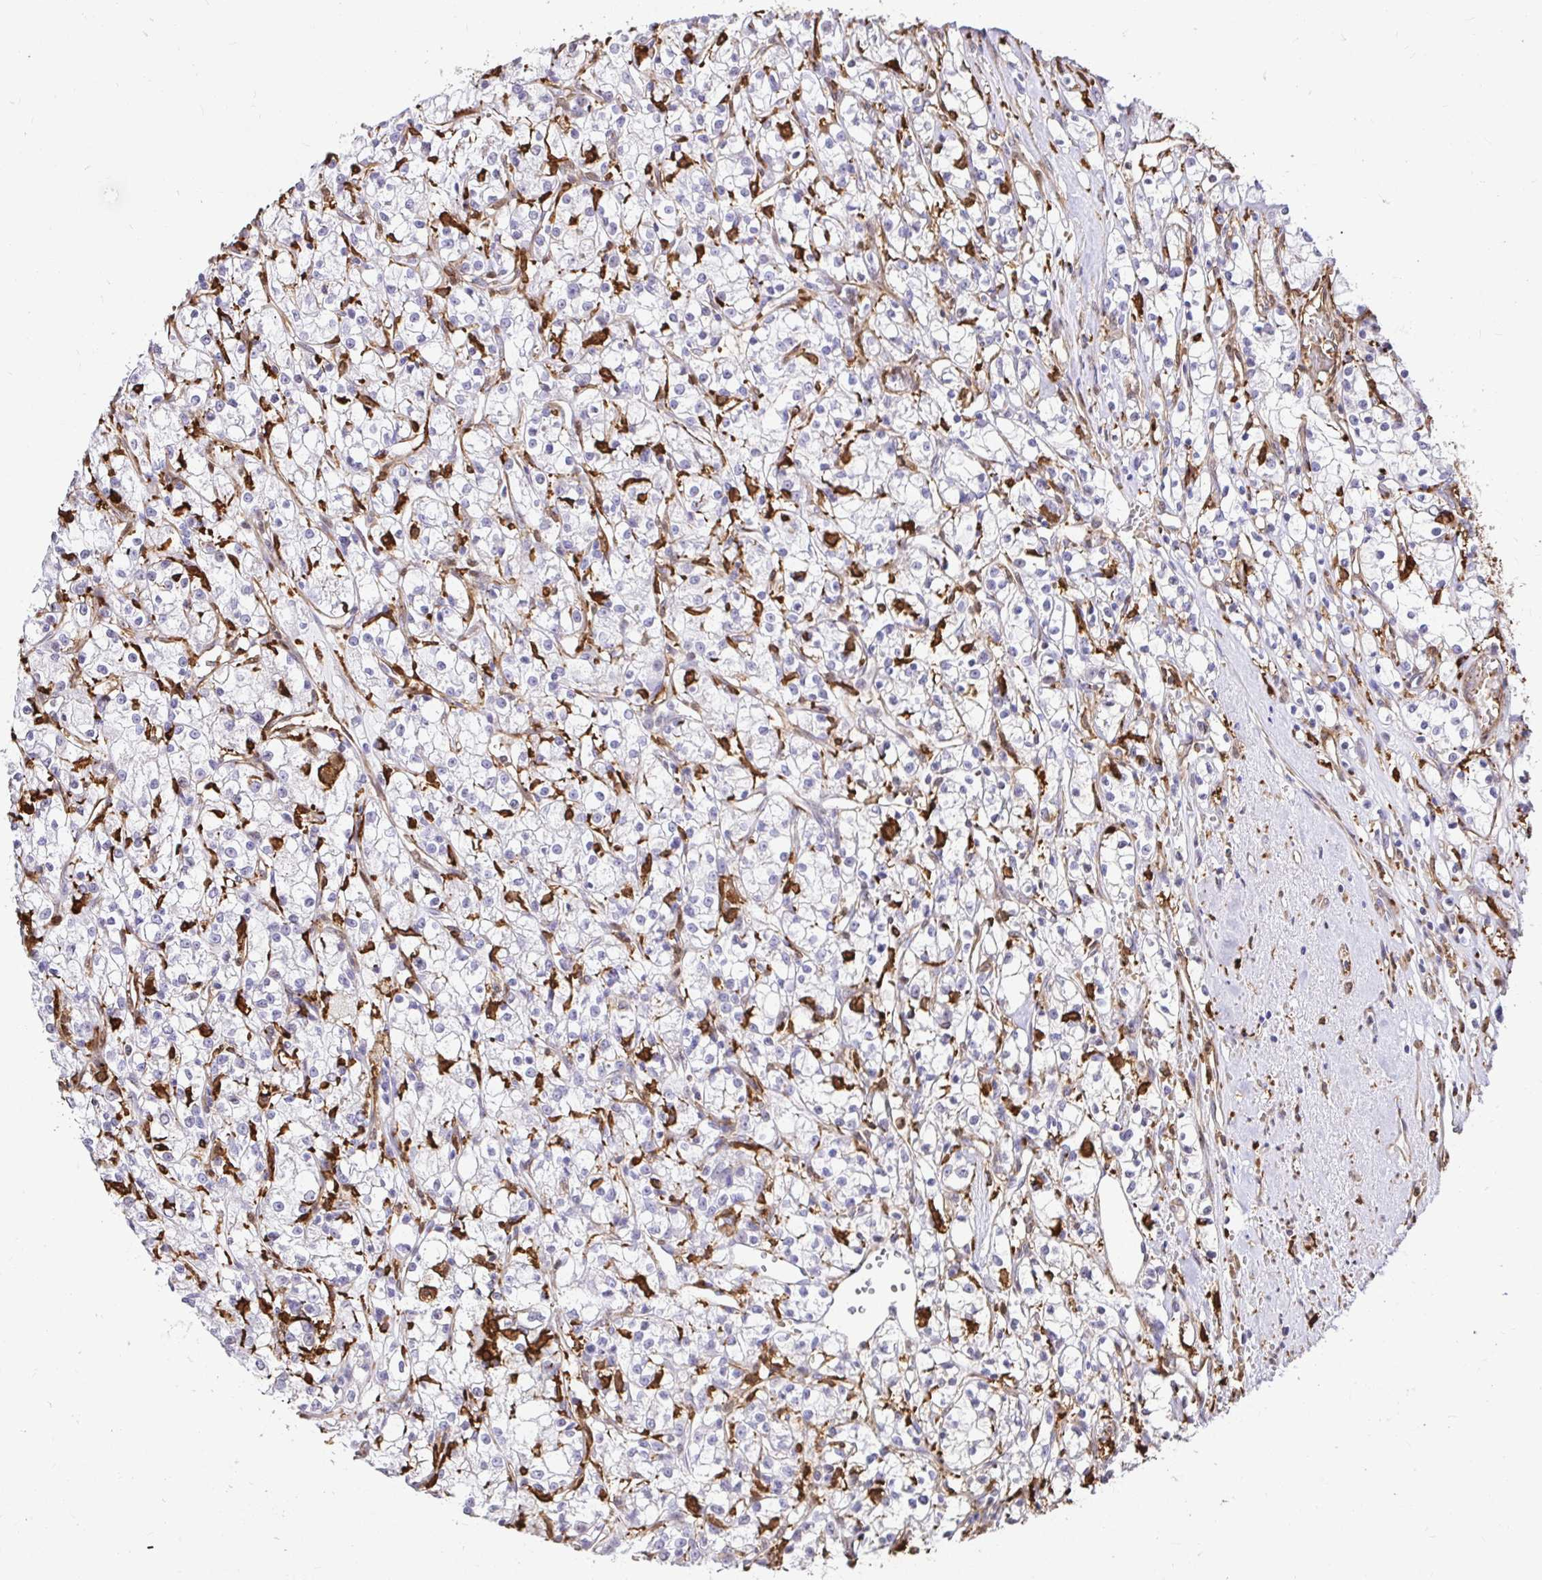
{"staining": {"intensity": "negative", "quantity": "none", "location": "none"}, "tissue": "renal cancer", "cell_type": "Tumor cells", "image_type": "cancer", "snomed": [{"axis": "morphology", "description": "Adenocarcinoma, NOS"}, {"axis": "topography", "description": "Kidney"}], "caption": "Protein analysis of adenocarcinoma (renal) demonstrates no significant positivity in tumor cells.", "gene": "GSN", "patient": {"sex": "female", "age": 59}}